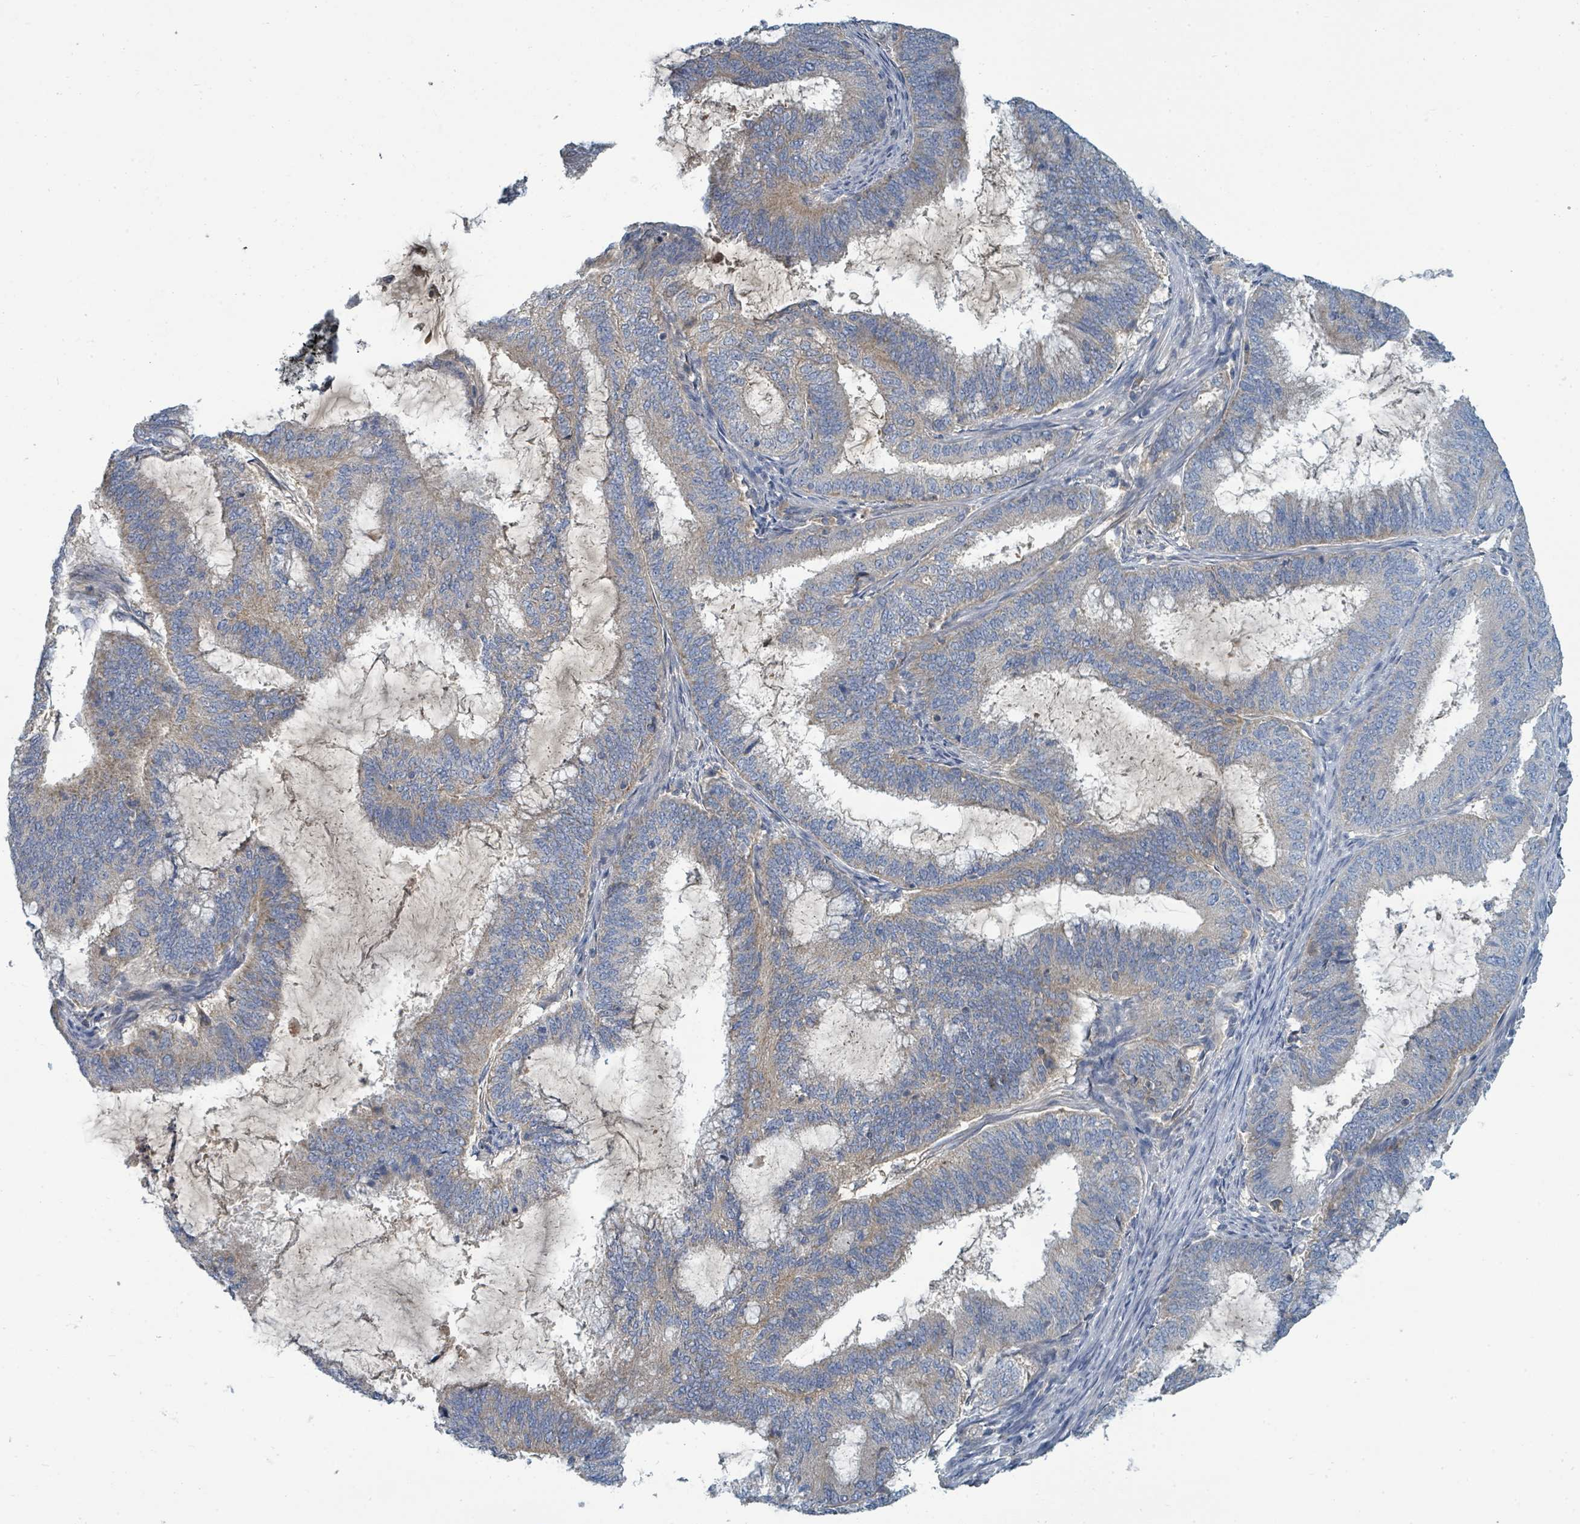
{"staining": {"intensity": "weak", "quantity": "<25%", "location": "cytoplasmic/membranous"}, "tissue": "endometrial cancer", "cell_type": "Tumor cells", "image_type": "cancer", "snomed": [{"axis": "morphology", "description": "Adenocarcinoma, NOS"}, {"axis": "topography", "description": "Endometrium"}], "caption": "The photomicrograph displays no significant staining in tumor cells of endometrial cancer (adenocarcinoma).", "gene": "SLC25A23", "patient": {"sex": "female", "age": 51}}